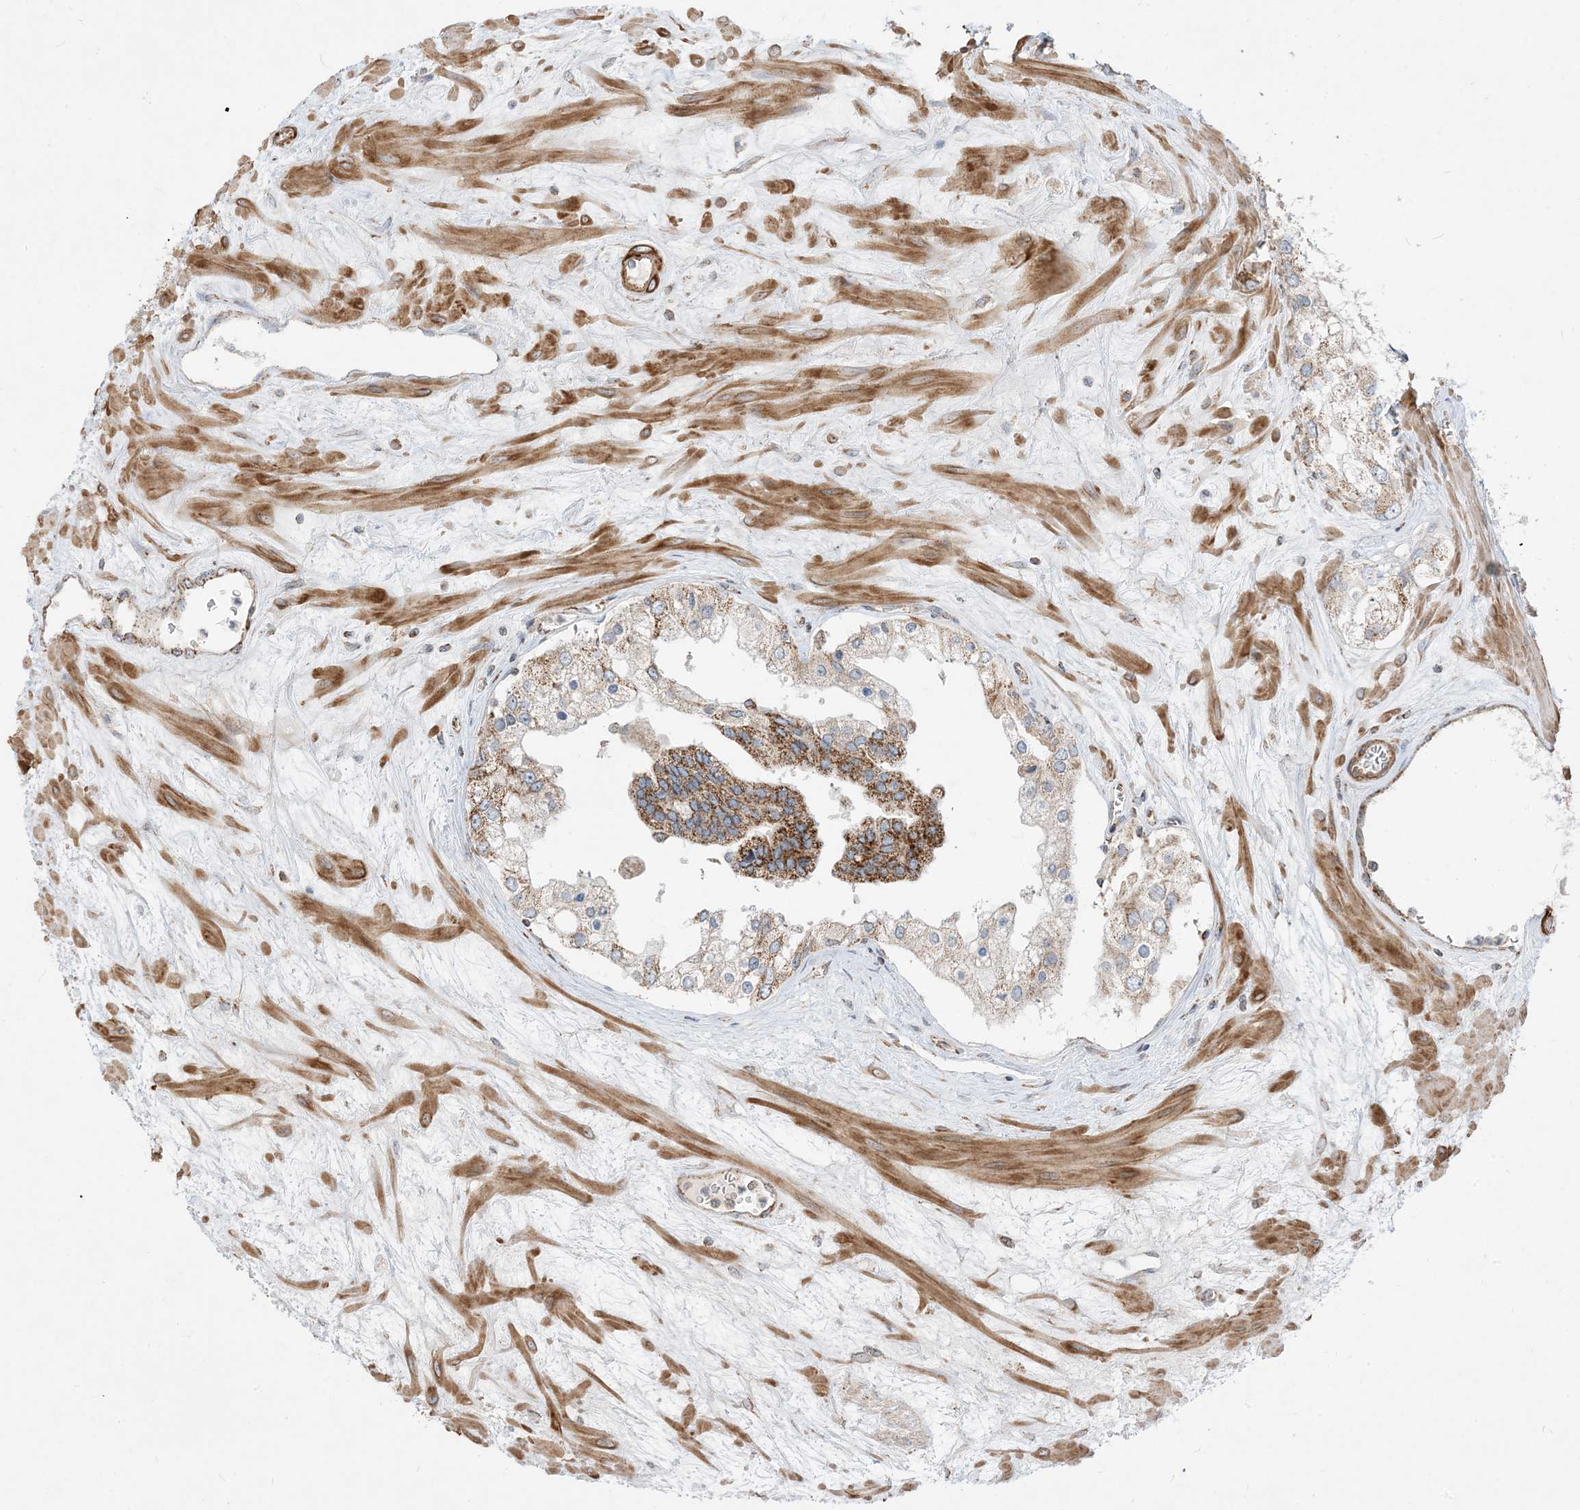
{"staining": {"intensity": "moderate", "quantity": "25%-75%", "location": "cytoplasmic/membranous"}, "tissue": "prostate cancer", "cell_type": "Tumor cells", "image_type": "cancer", "snomed": [{"axis": "morphology", "description": "Adenocarcinoma, High grade"}, {"axis": "topography", "description": "Prostate"}], "caption": "Immunohistochemistry (IHC) staining of prostate cancer (high-grade adenocarcinoma), which exhibits medium levels of moderate cytoplasmic/membranous staining in approximately 25%-75% of tumor cells indicating moderate cytoplasmic/membranous protein positivity. The staining was performed using DAB (3,3'-diaminobenzidine) (brown) for protein detection and nuclei were counterstained in hematoxylin (blue).", "gene": "AARS2", "patient": {"sex": "male", "age": 66}}